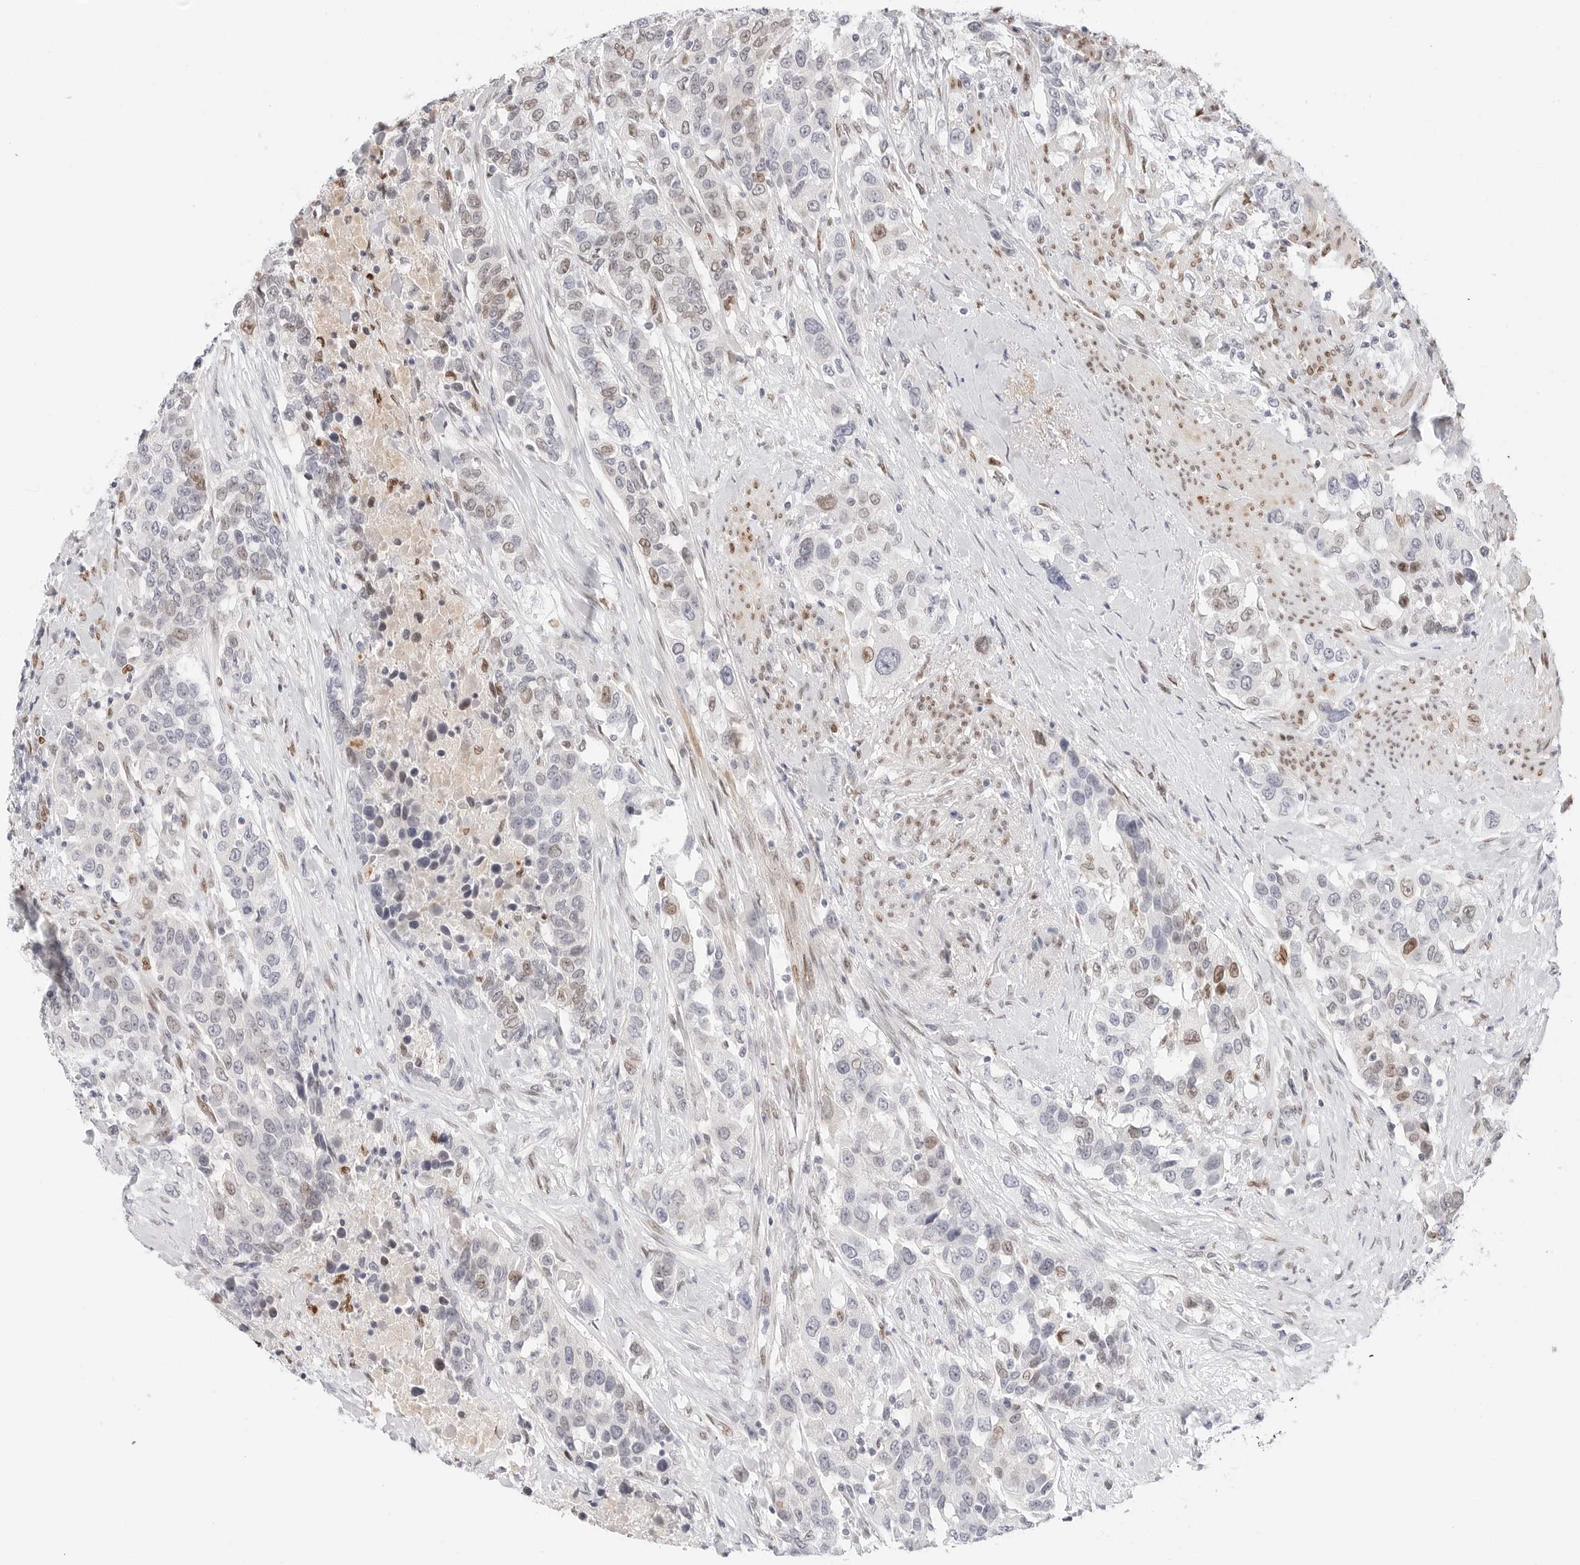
{"staining": {"intensity": "moderate", "quantity": "<25%", "location": "nuclear"}, "tissue": "urothelial cancer", "cell_type": "Tumor cells", "image_type": "cancer", "snomed": [{"axis": "morphology", "description": "Urothelial carcinoma, High grade"}, {"axis": "topography", "description": "Urinary bladder"}], "caption": "DAB (3,3'-diaminobenzidine) immunohistochemical staining of human urothelial carcinoma (high-grade) reveals moderate nuclear protein expression in approximately <25% of tumor cells.", "gene": "SPIDR", "patient": {"sex": "female", "age": 80}}